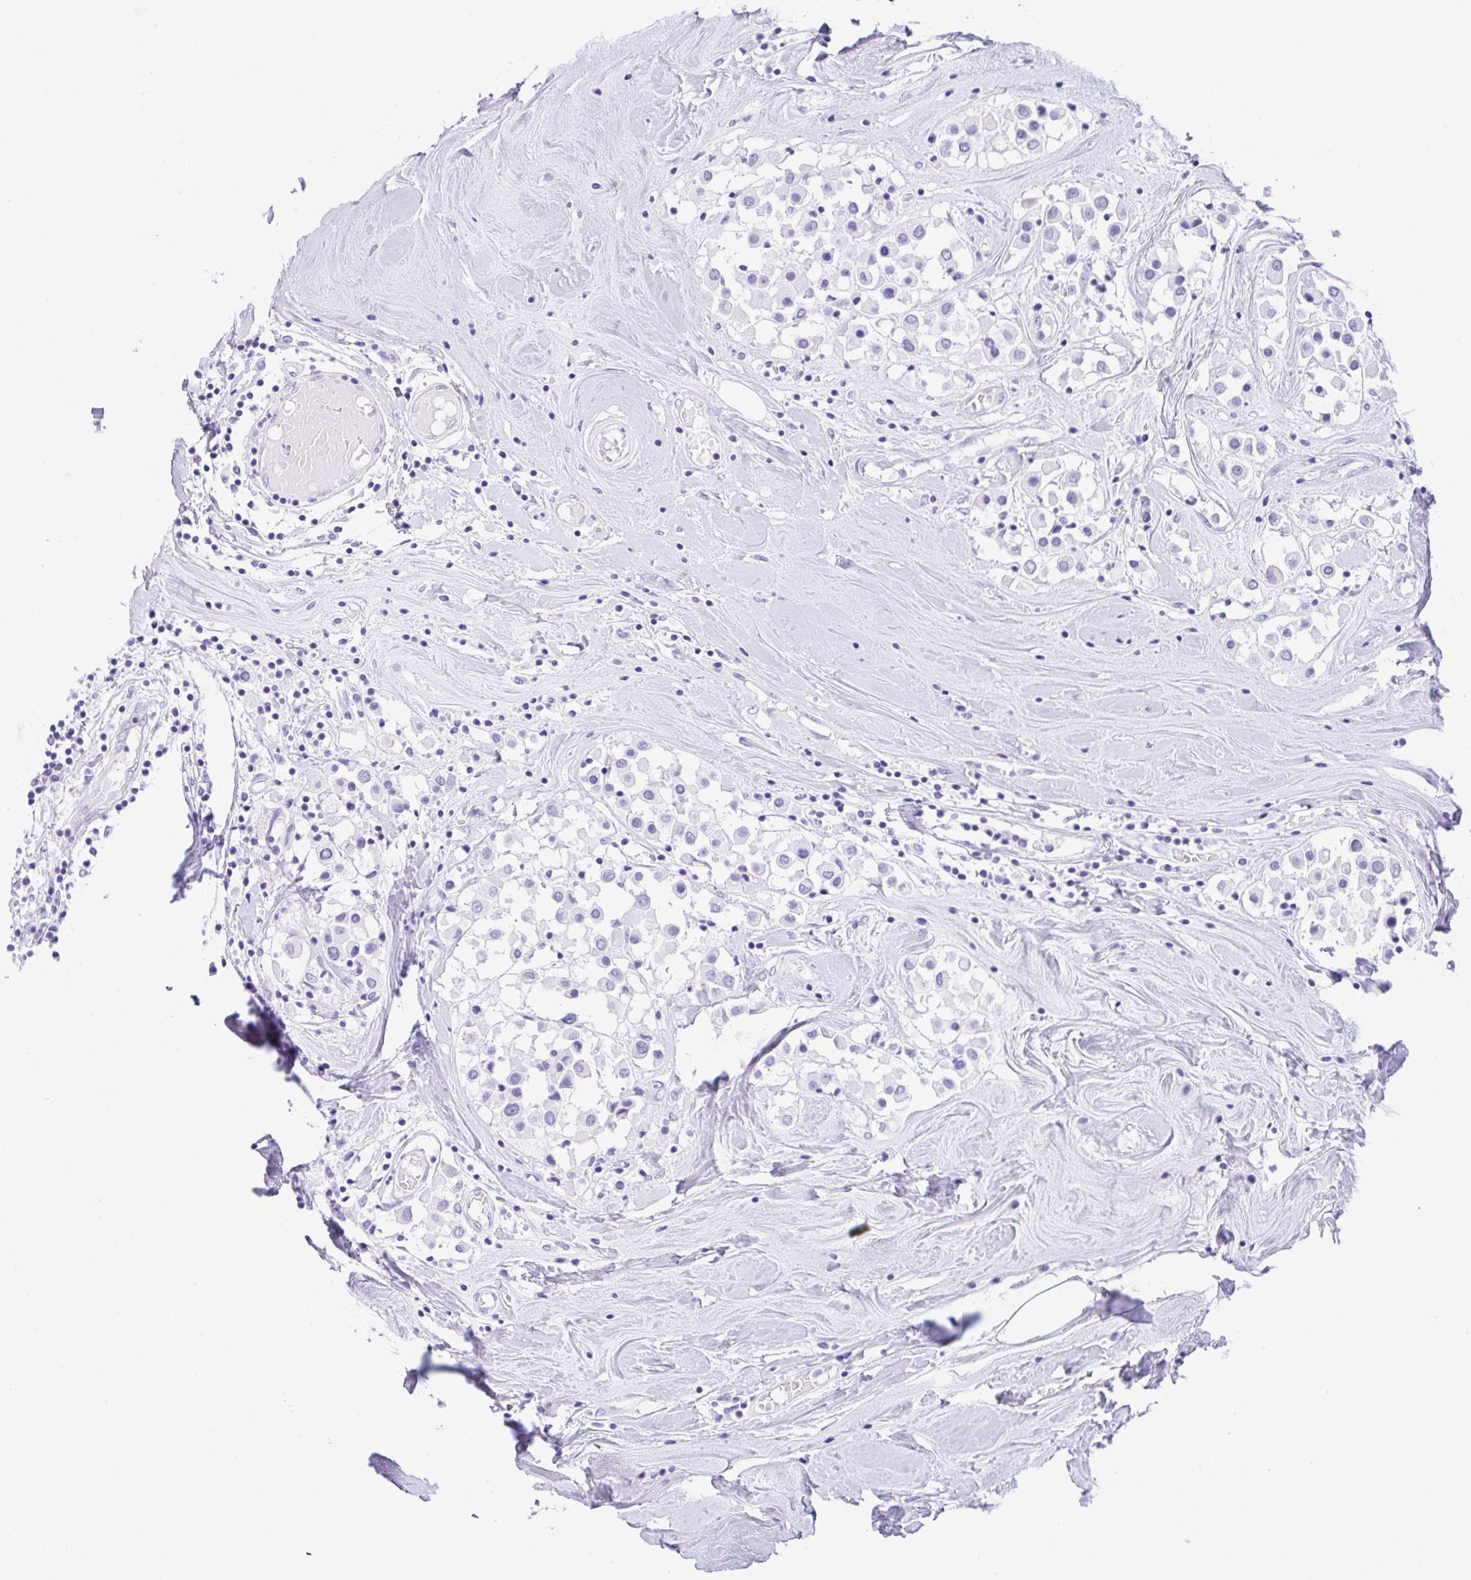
{"staining": {"intensity": "negative", "quantity": "none", "location": "none"}, "tissue": "breast cancer", "cell_type": "Tumor cells", "image_type": "cancer", "snomed": [{"axis": "morphology", "description": "Duct carcinoma"}, {"axis": "topography", "description": "Breast"}], "caption": "A photomicrograph of breast infiltrating ductal carcinoma stained for a protein reveals no brown staining in tumor cells.", "gene": "CPA1", "patient": {"sex": "female", "age": 61}}